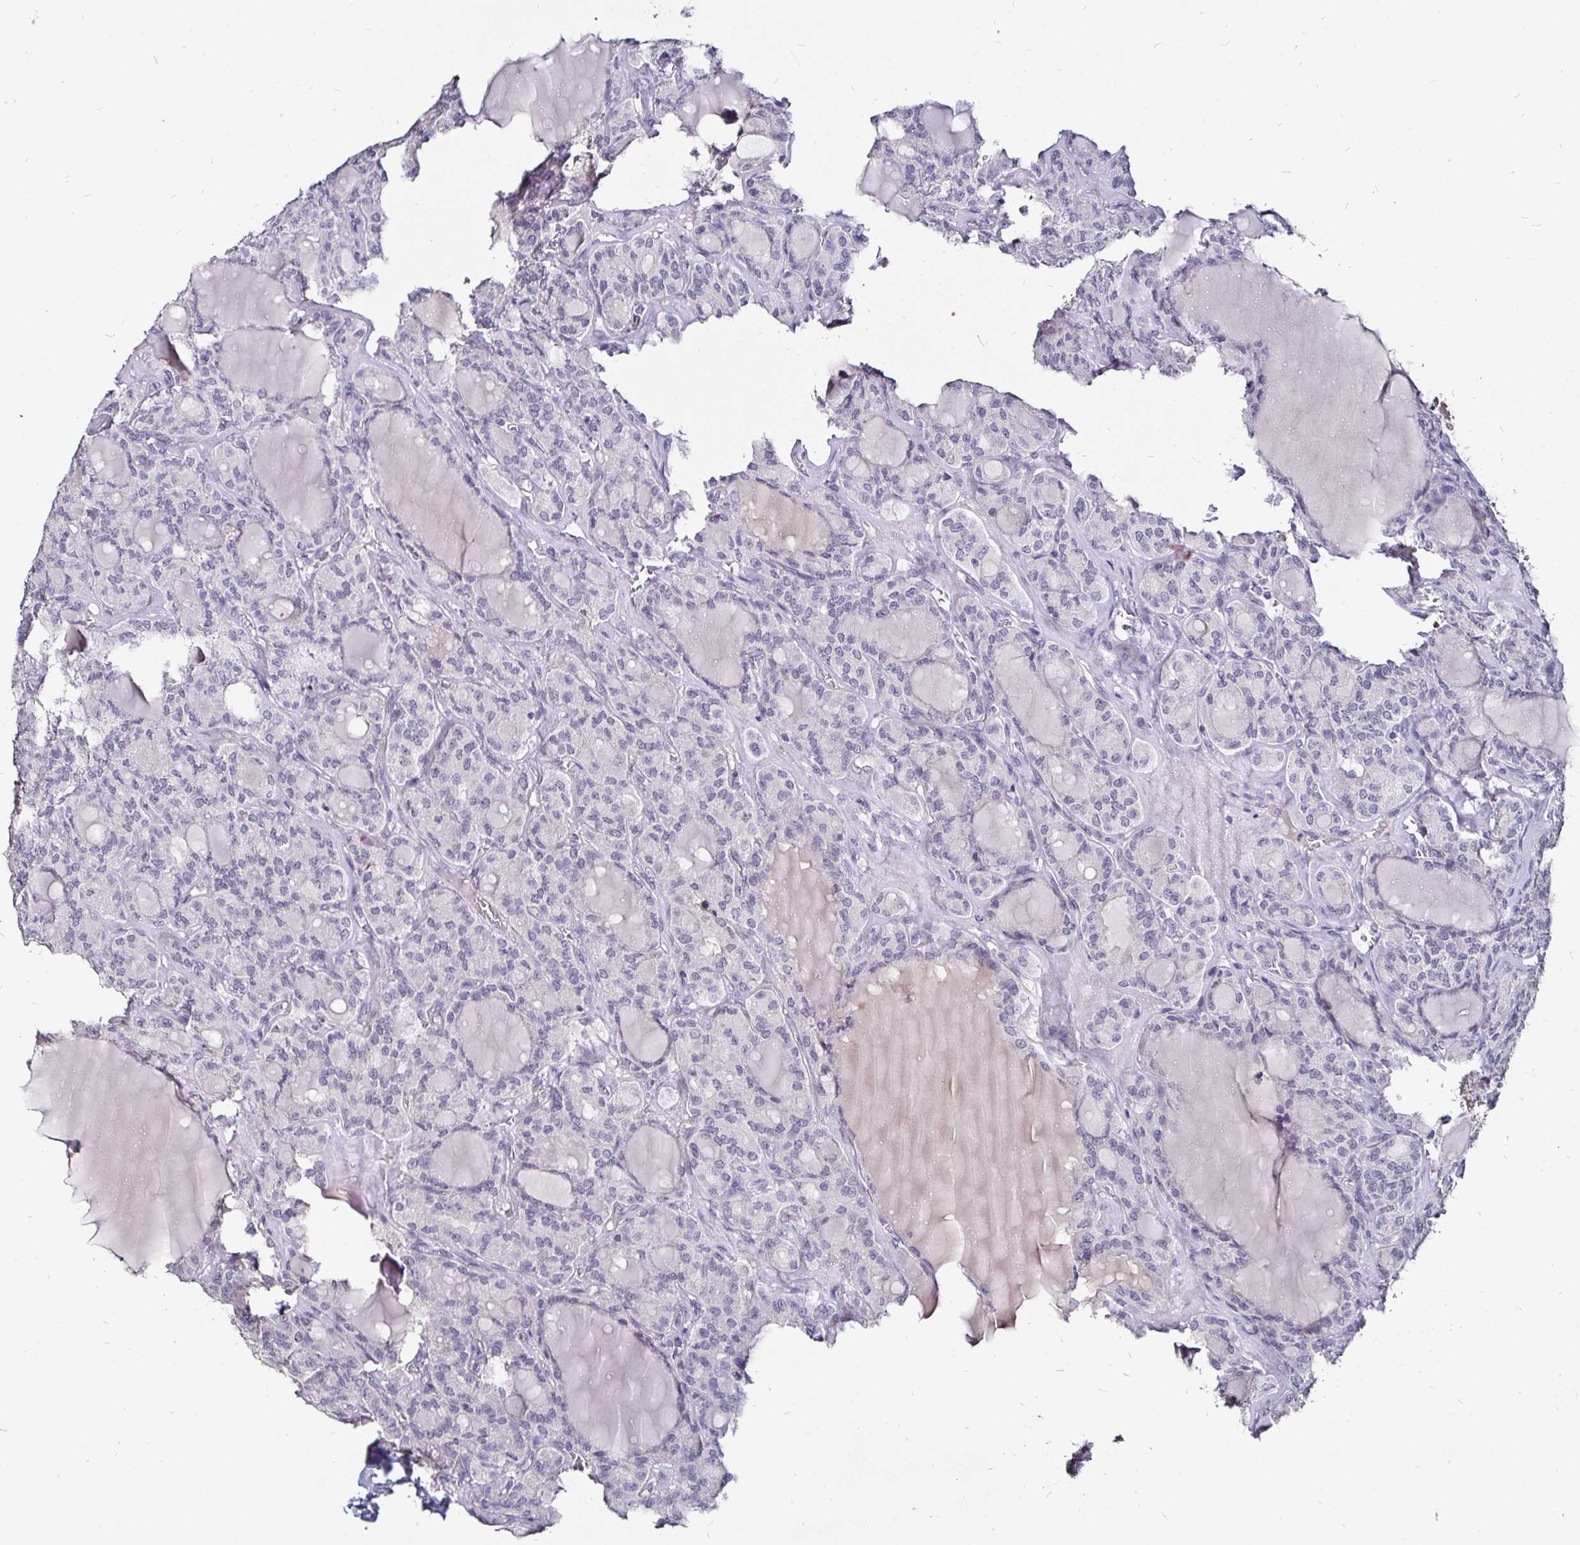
{"staining": {"intensity": "negative", "quantity": "none", "location": "none"}, "tissue": "thyroid cancer", "cell_type": "Tumor cells", "image_type": "cancer", "snomed": [{"axis": "morphology", "description": "Papillary adenocarcinoma, NOS"}, {"axis": "topography", "description": "Thyroid gland"}], "caption": "The immunohistochemistry (IHC) histopathology image has no significant expression in tumor cells of thyroid cancer (papillary adenocarcinoma) tissue.", "gene": "FAIM2", "patient": {"sex": "male", "age": 87}}